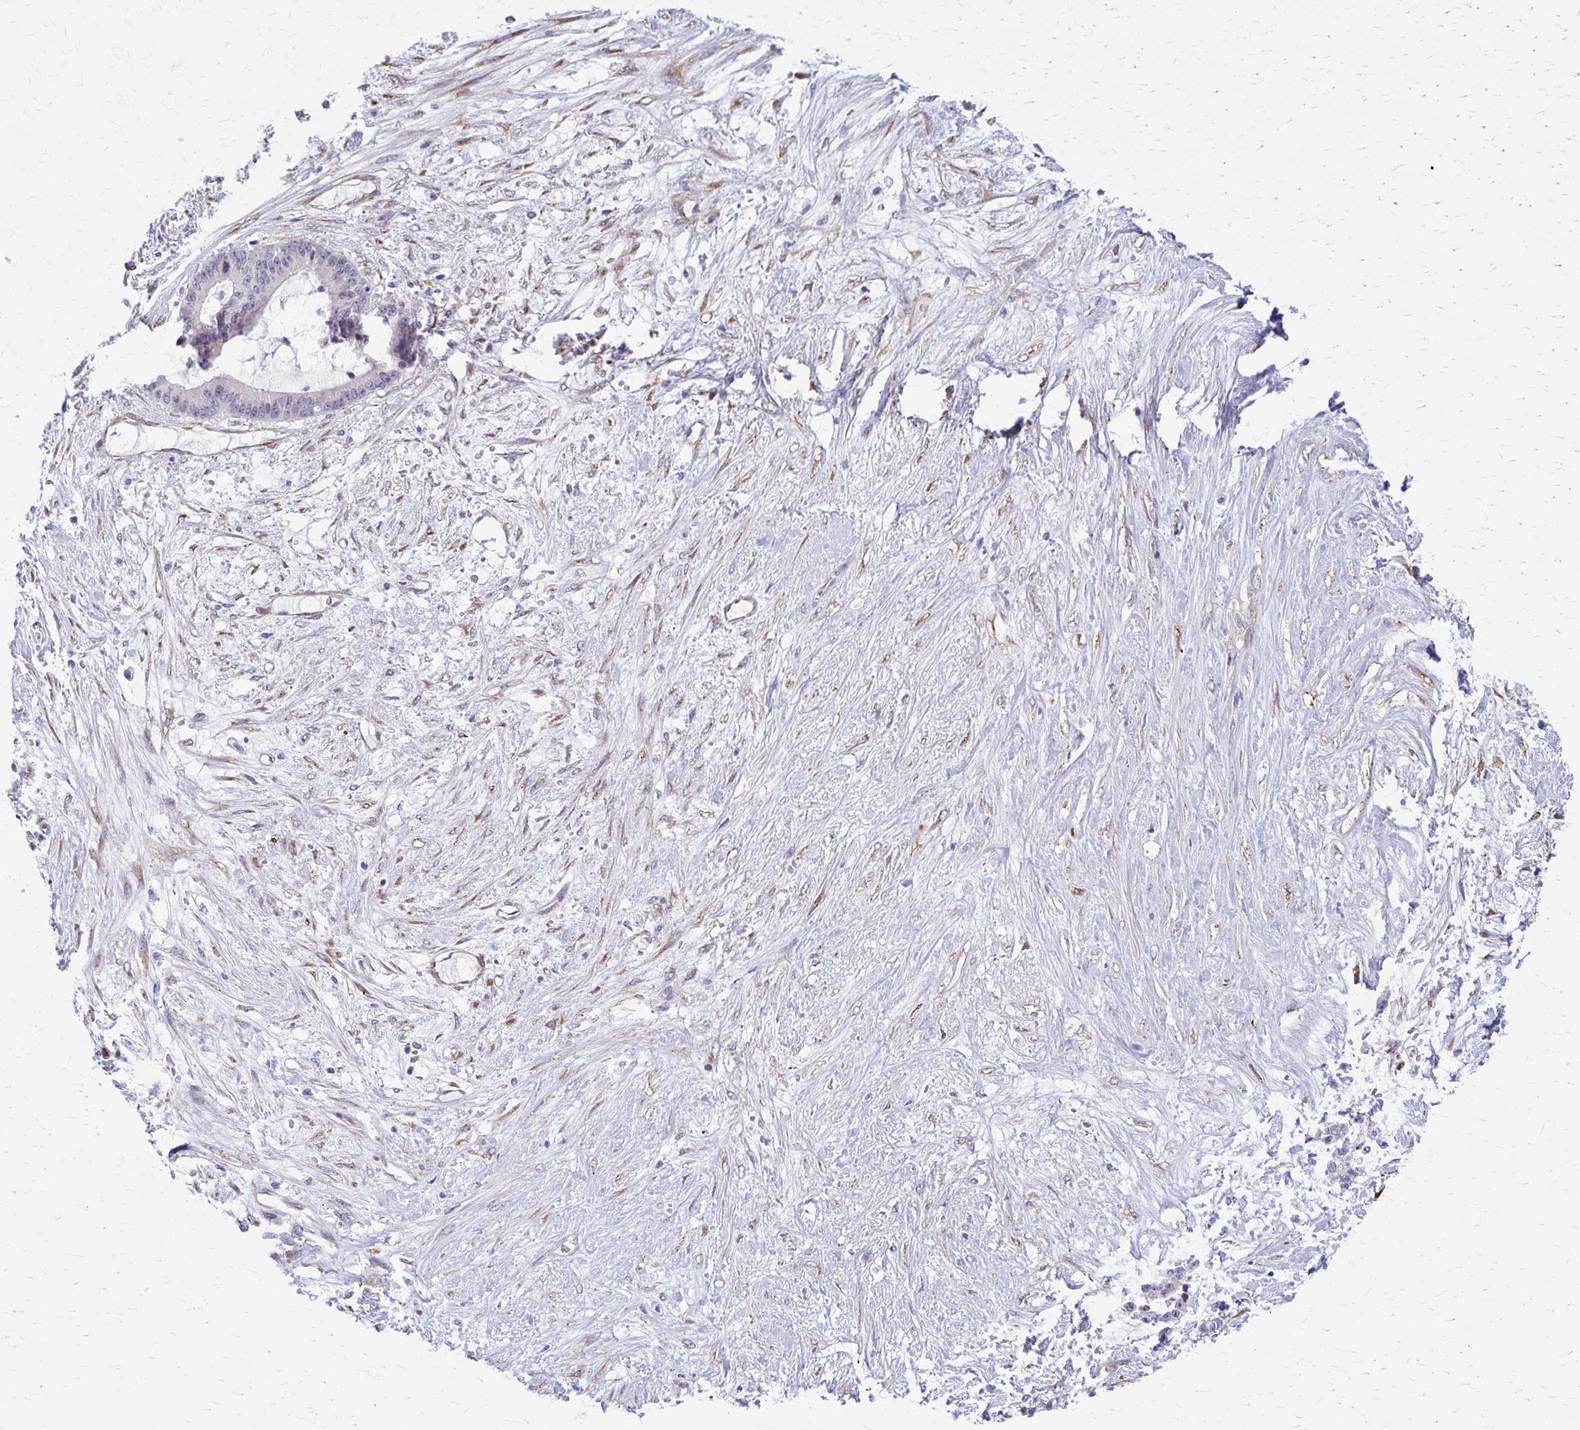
{"staining": {"intensity": "negative", "quantity": "none", "location": "none"}, "tissue": "liver cancer", "cell_type": "Tumor cells", "image_type": "cancer", "snomed": [{"axis": "morphology", "description": "Normal tissue, NOS"}, {"axis": "morphology", "description": "Cholangiocarcinoma"}, {"axis": "topography", "description": "Liver"}, {"axis": "topography", "description": "Peripheral nerve tissue"}], "caption": "Tumor cells show no significant protein staining in liver cholangiocarcinoma.", "gene": "DEPP1", "patient": {"sex": "female", "age": 73}}